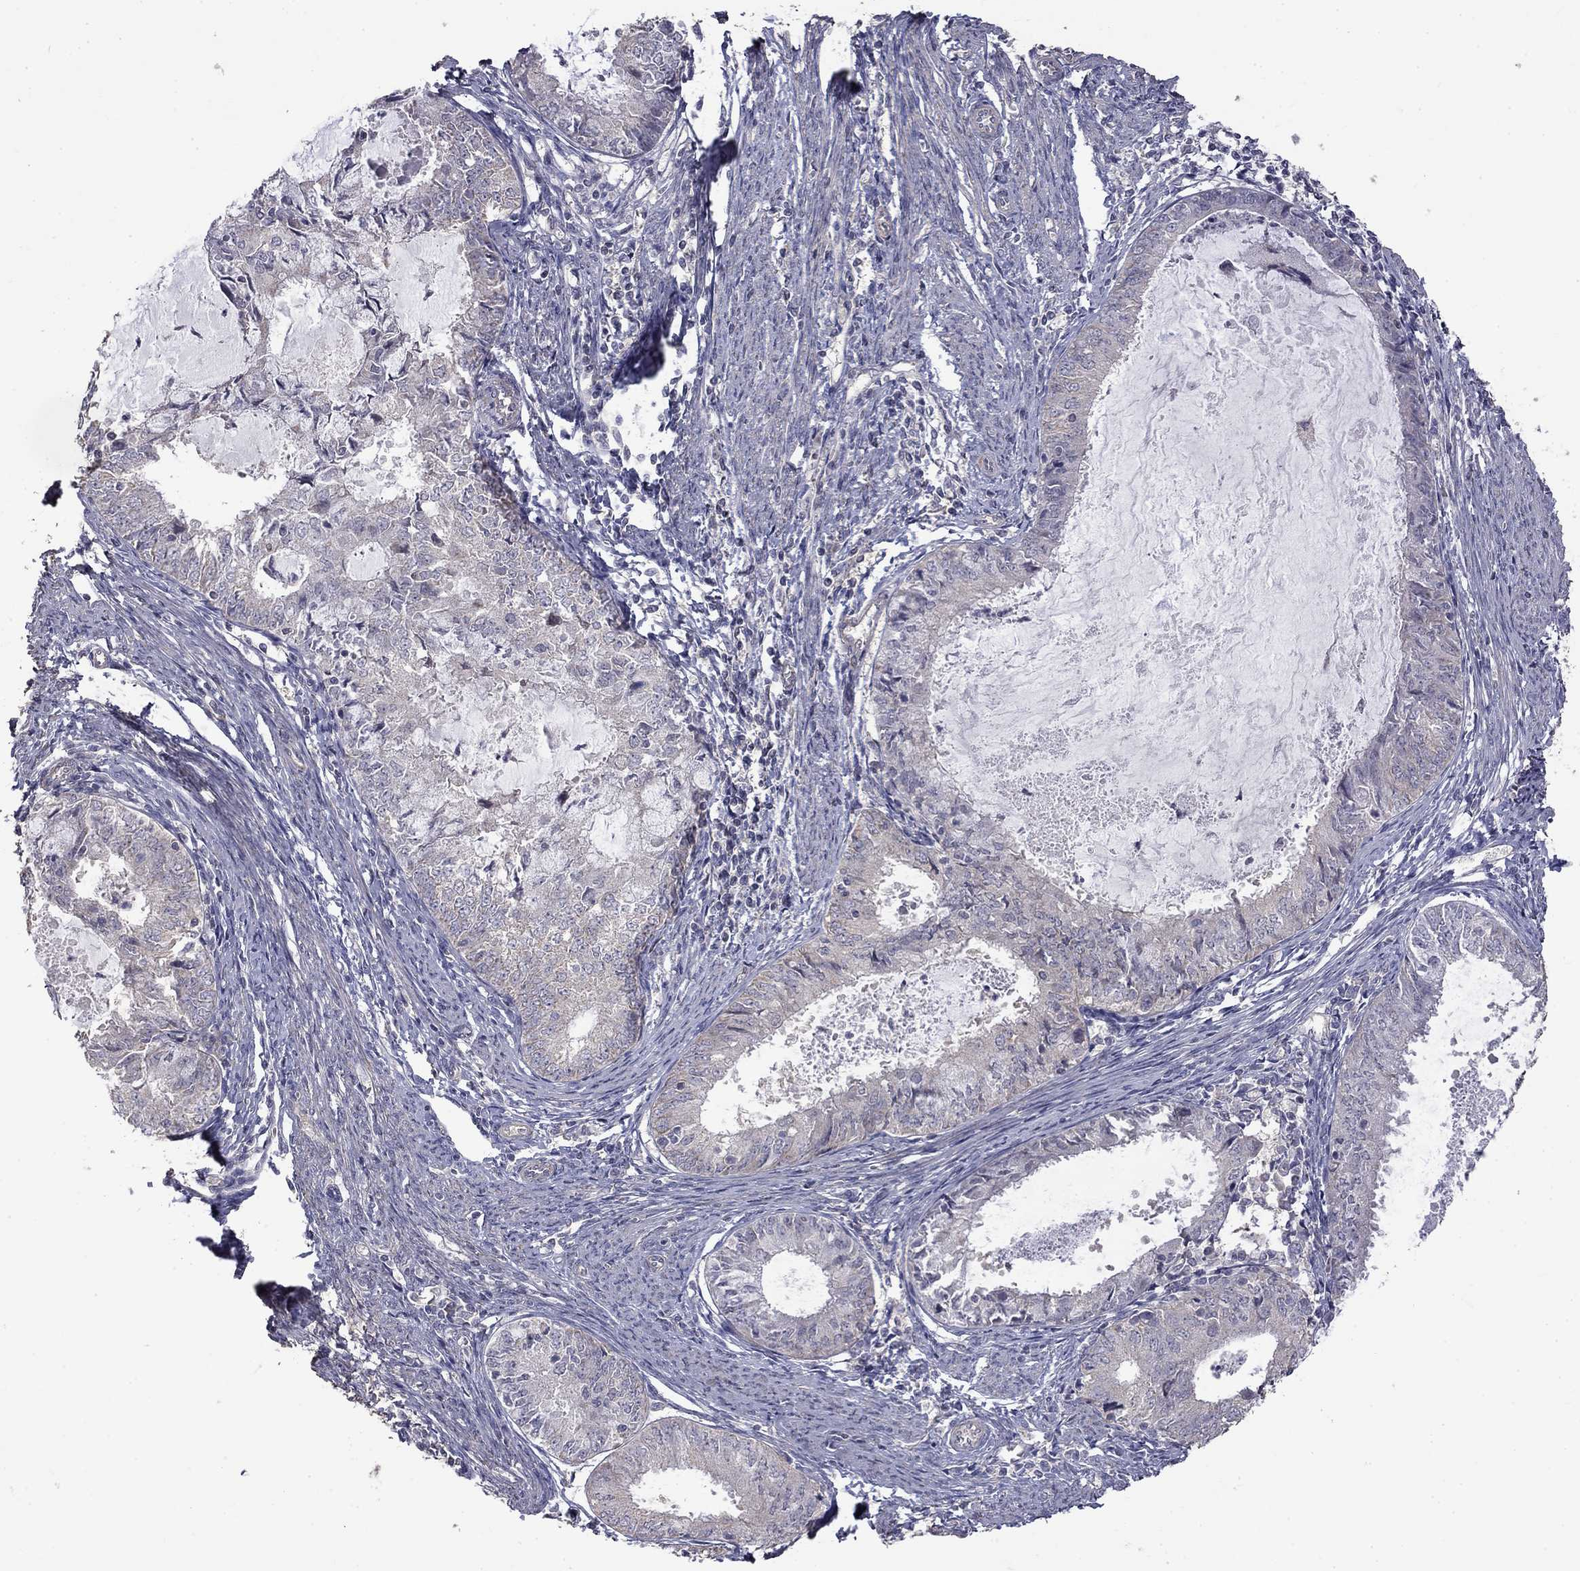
{"staining": {"intensity": "negative", "quantity": "none", "location": "none"}, "tissue": "endometrial cancer", "cell_type": "Tumor cells", "image_type": "cancer", "snomed": [{"axis": "morphology", "description": "Adenocarcinoma, NOS"}, {"axis": "topography", "description": "Endometrium"}], "caption": "This is a photomicrograph of immunohistochemistry staining of endometrial adenocarcinoma, which shows no expression in tumor cells.", "gene": "SLC39A14", "patient": {"sex": "female", "age": 57}}